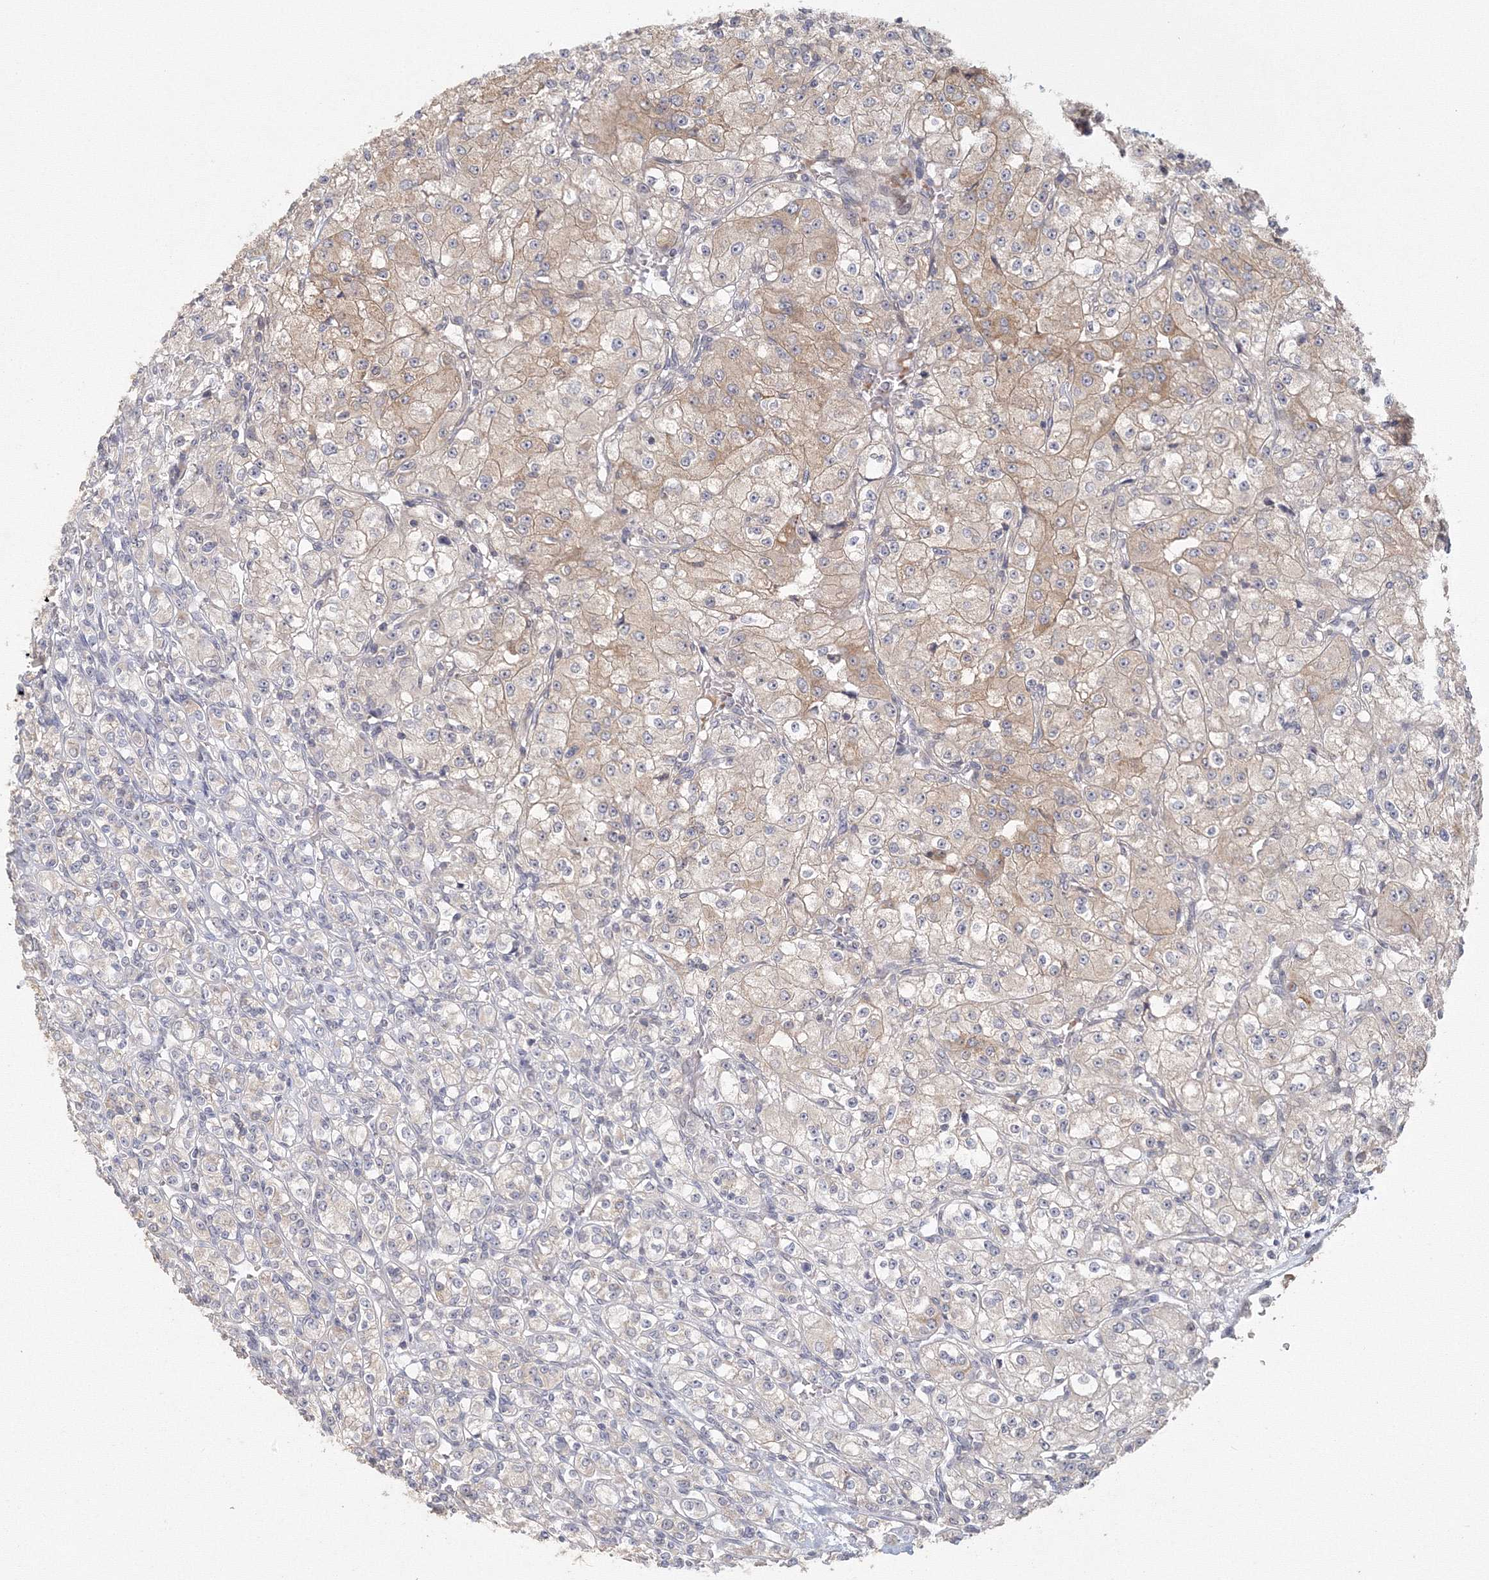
{"staining": {"intensity": "weak", "quantity": "25%-75%", "location": "cytoplasmic/membranous"}, "tissue": "renal cancer", "cell_type": "Tumor cells", "image_type": "cancer", "snomed": [{"axis": "morphology", "description": "Adenocarcinoma, NOS"}, {"axis": "topography", "description": "Kidney"}], "caption": "Renal cancer (adenocarcinoma) stained for a protein displays weak cytoplasmic/membranous positivity in tumor cells.", "gene": "TACC2", "patient": {"sex": "male", "age": 77}}